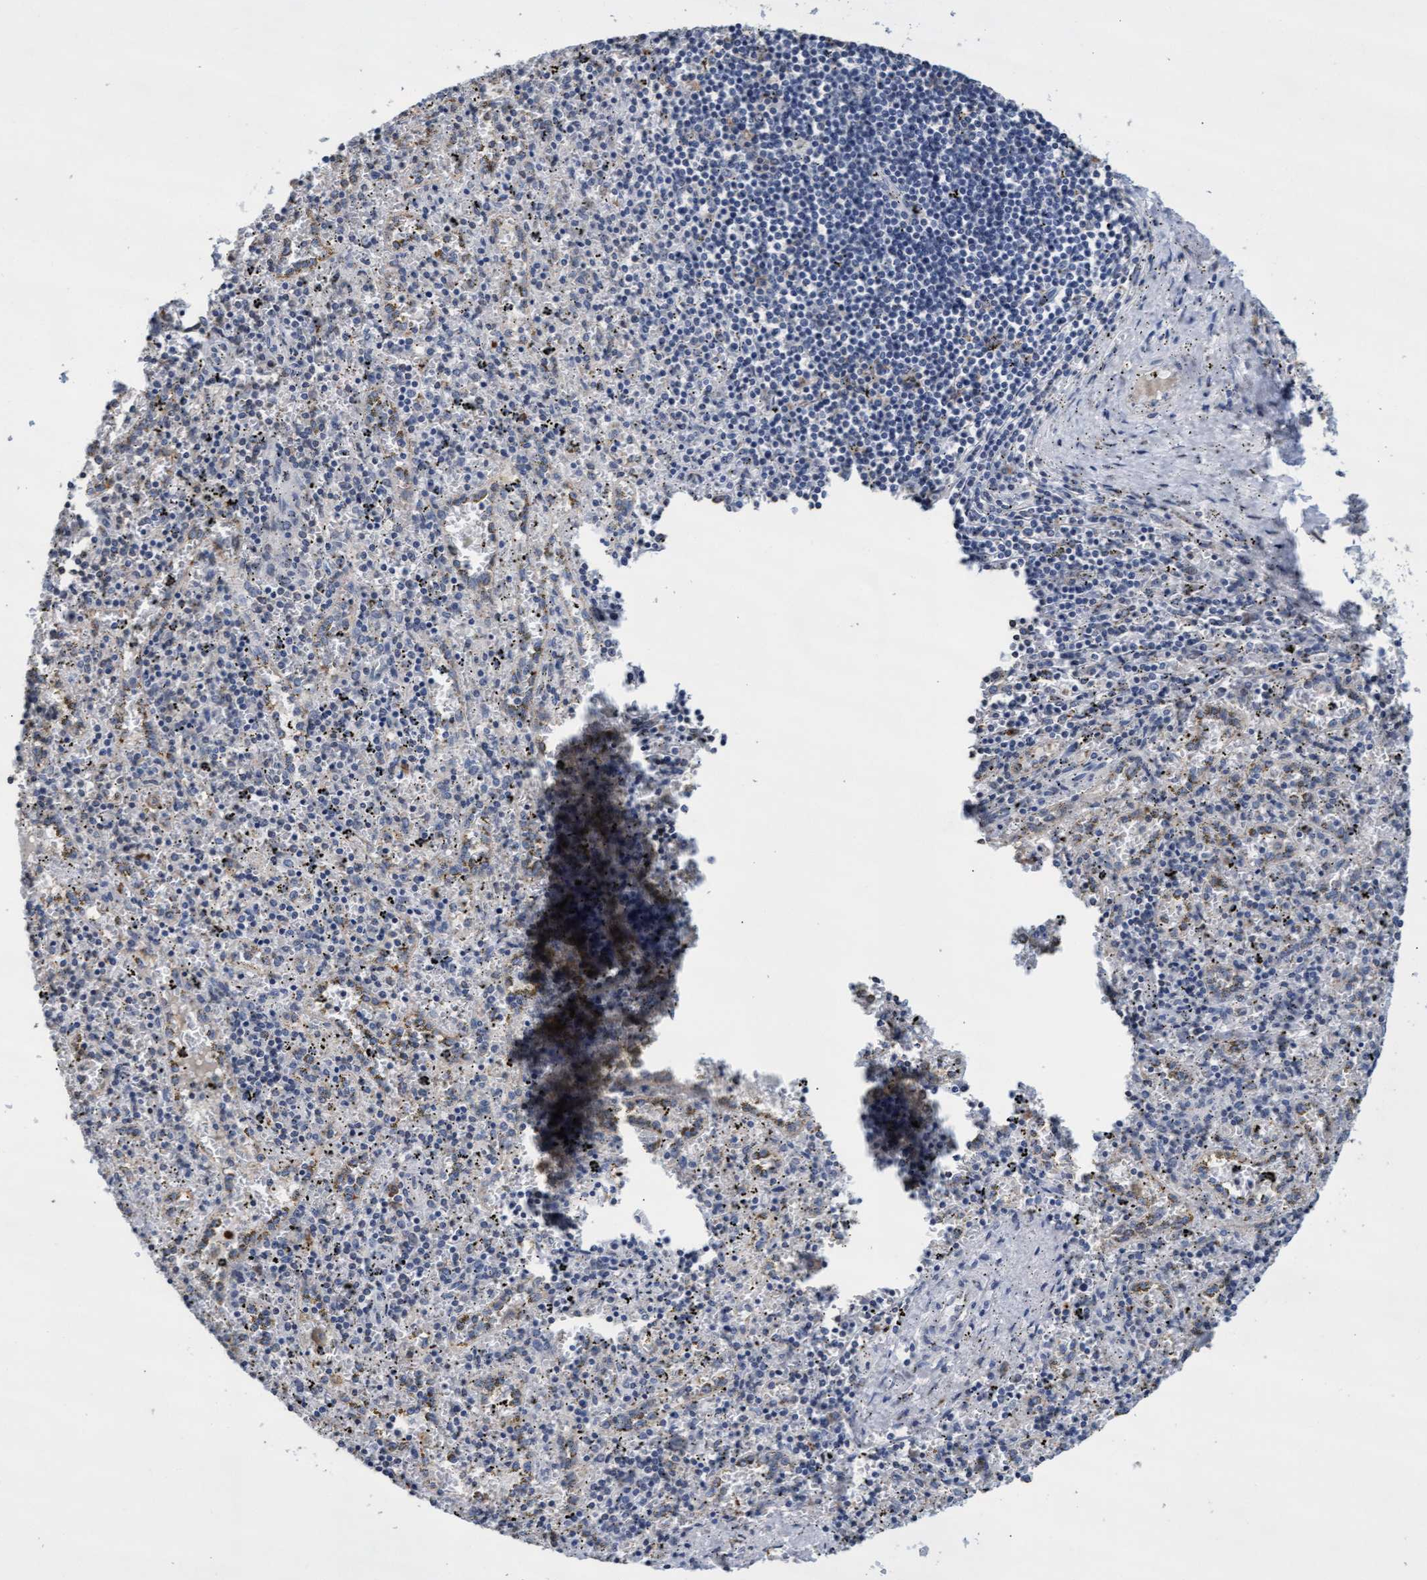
{"staining": {"intensity": "weak", "quantity": "<25%", "location": "cytoplasmic/membranous"}, "tissue": "spleen", "cell_type": "Cells in red pulp", "image_type": "normal", "snomed": [{"axis": "morphology", "description": "Normal tissue, NOS"}, {"axis": "topography", "description": "Spleen"}], "caption": "A high-resolution image shows IHC staining of unremarkable spleen, which displays no significant positivity in cells in red pulp. (DAB (3,3'-diaminobenzidine) IHC, high magnification).", "gene": "GPR39", "patient": {"sex": "male", "age": 11}}